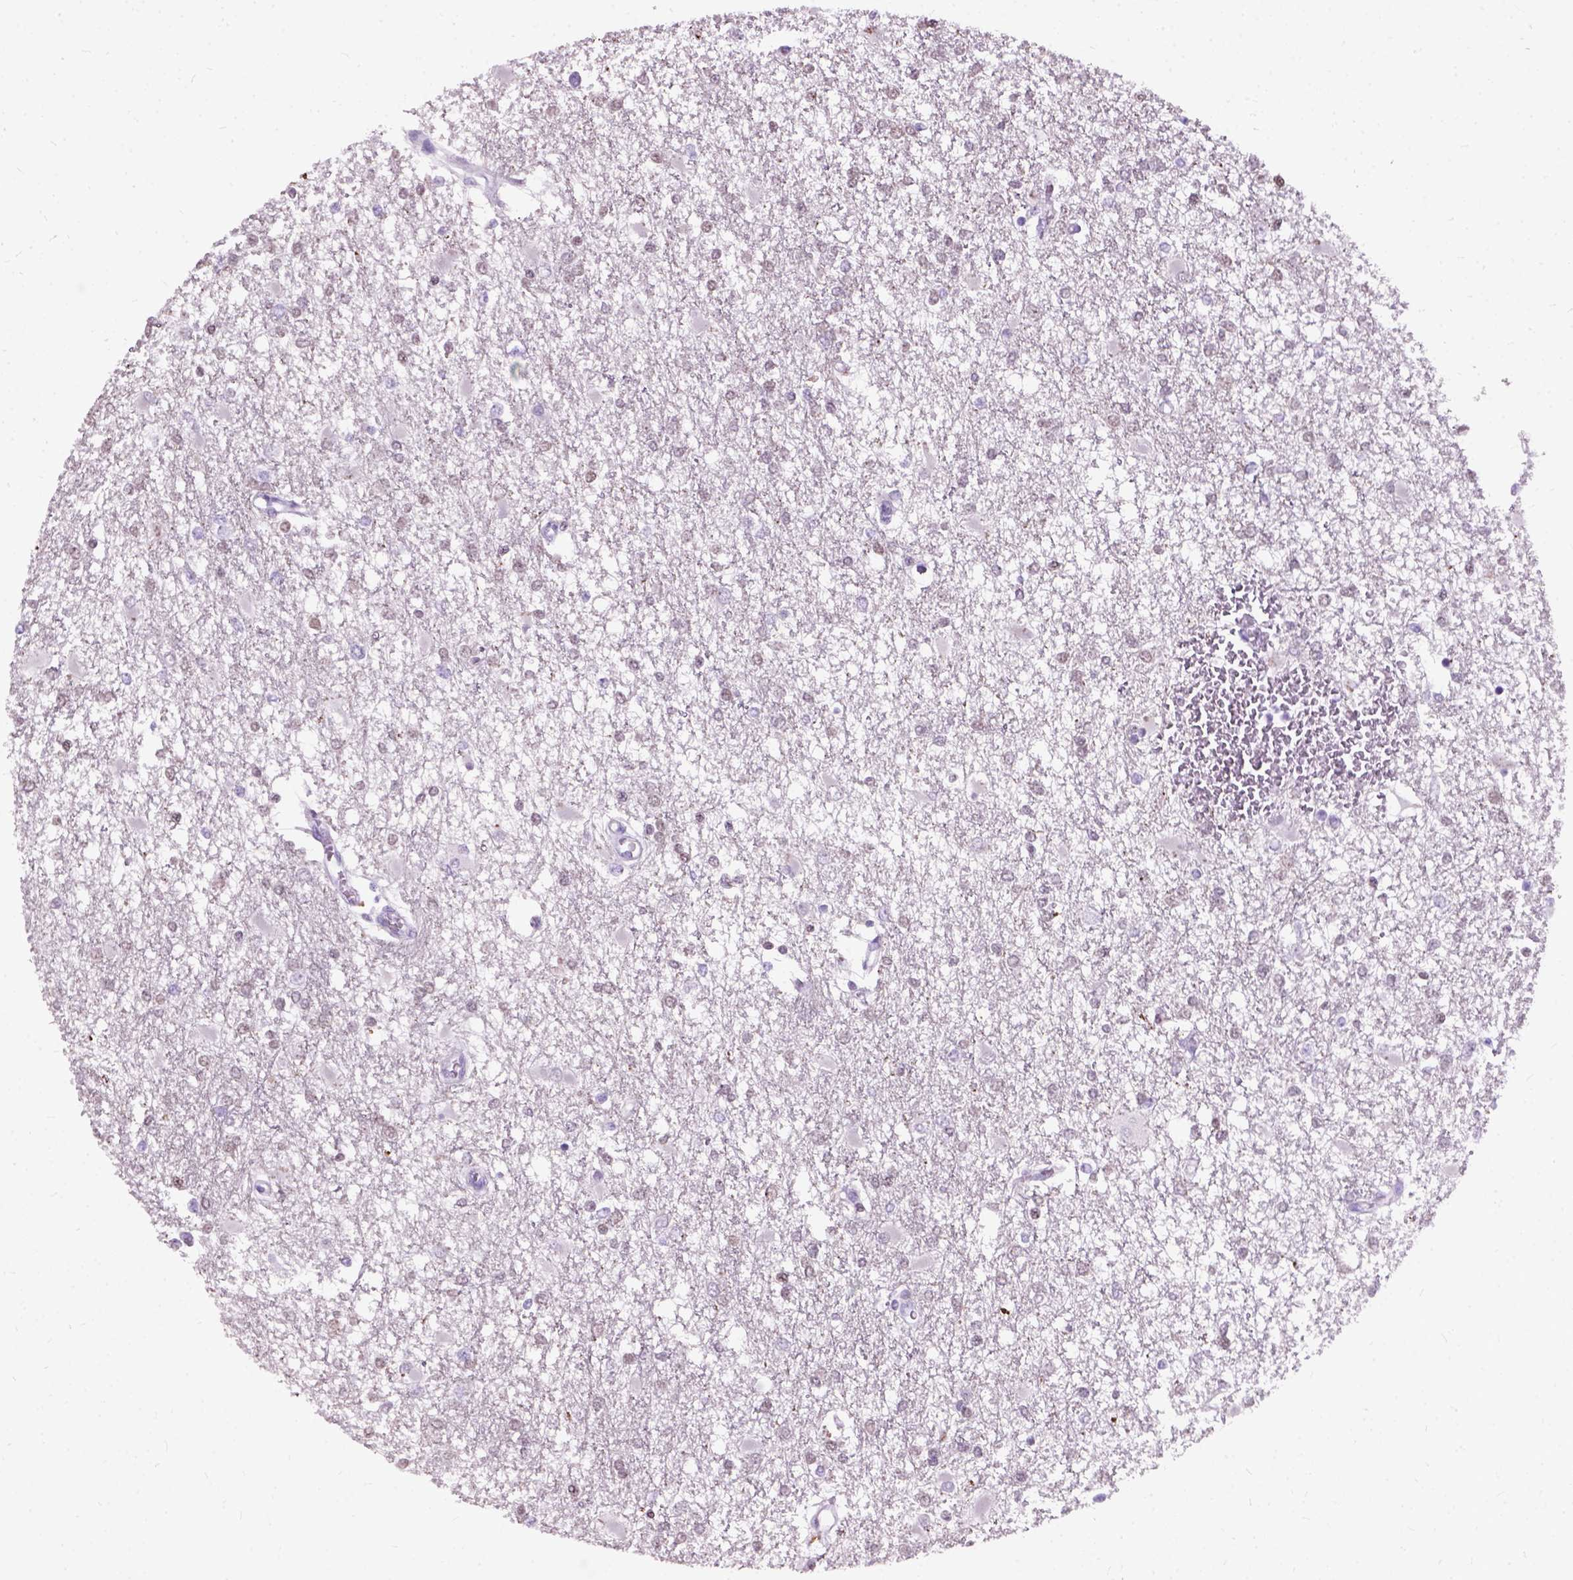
{"staining": {"intensity": "negative", "quantity": "none", "location": "none"}, "tissue": "glioma", "cell_type": "Tumor cells", "image_type": "cancer", "snomed": [{"axis": "morphology", "description": "Glioma, malignant, High grade"}, {"axis": "topography", "description": "Cerebral cortex"}], "caption": "Immunohistochemical staining of glioma shows no significant positivity in tumor cells.", "gene": "AXDND1", "patient": {"sex": "male", "age": 79}}